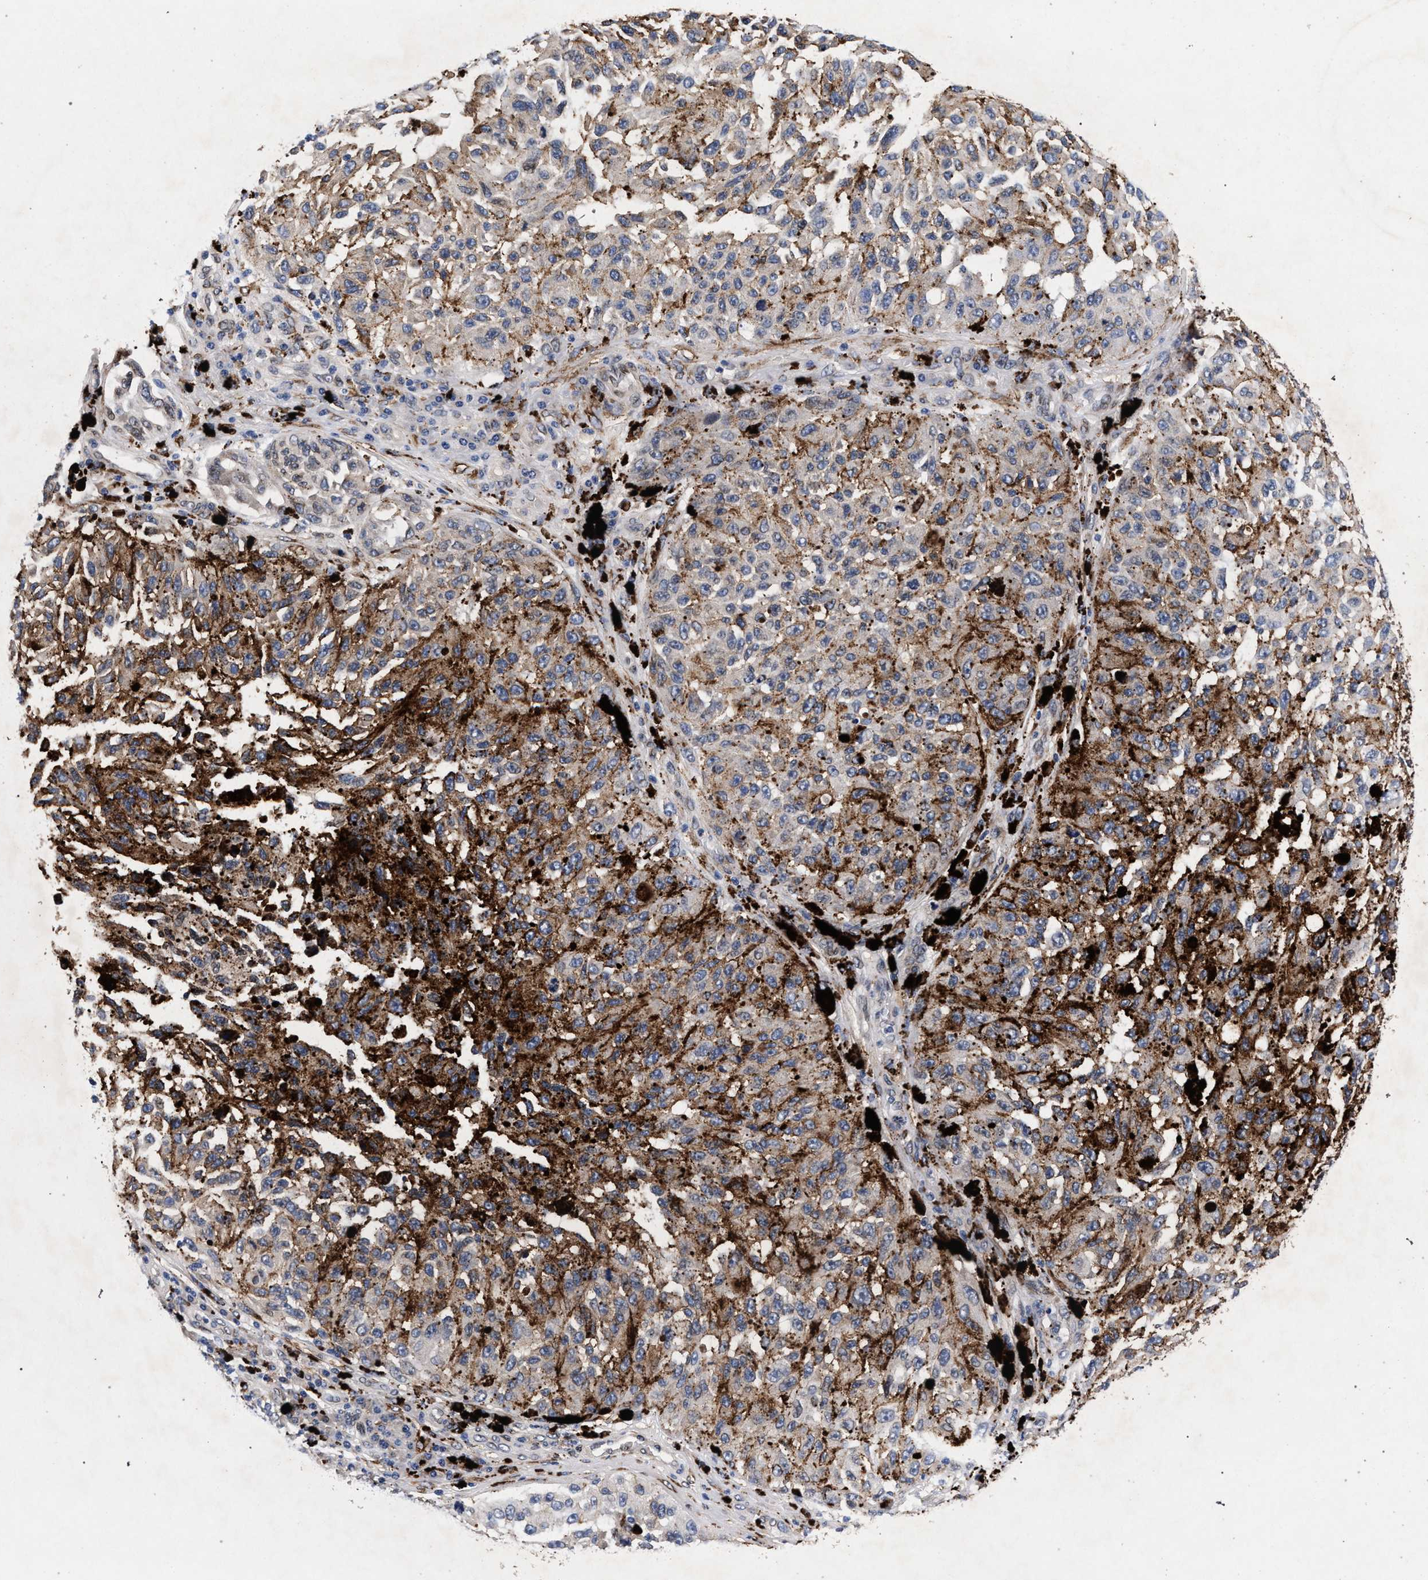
{"staining": {"intensity": "weak", "quantity": ">75%", "location": "cytoplasmic/membranous"}, "tissue": "melanoma", "cell_type": "Tumor cells", "image_type": "cancer", "snomed": [{"axis": "morphology", "description": "Malignant melanoma, NOS"}, {"axis": "topography", "description": "Skin"}], "caption": "Approximately >75% of tumor cells in human melanoma display weak cytoplasmic/membranous protein positivity as visualized by brown immunohistochemical staining.", "gene": "NEK7", "patient": {"sex": "female", "age": 73}}